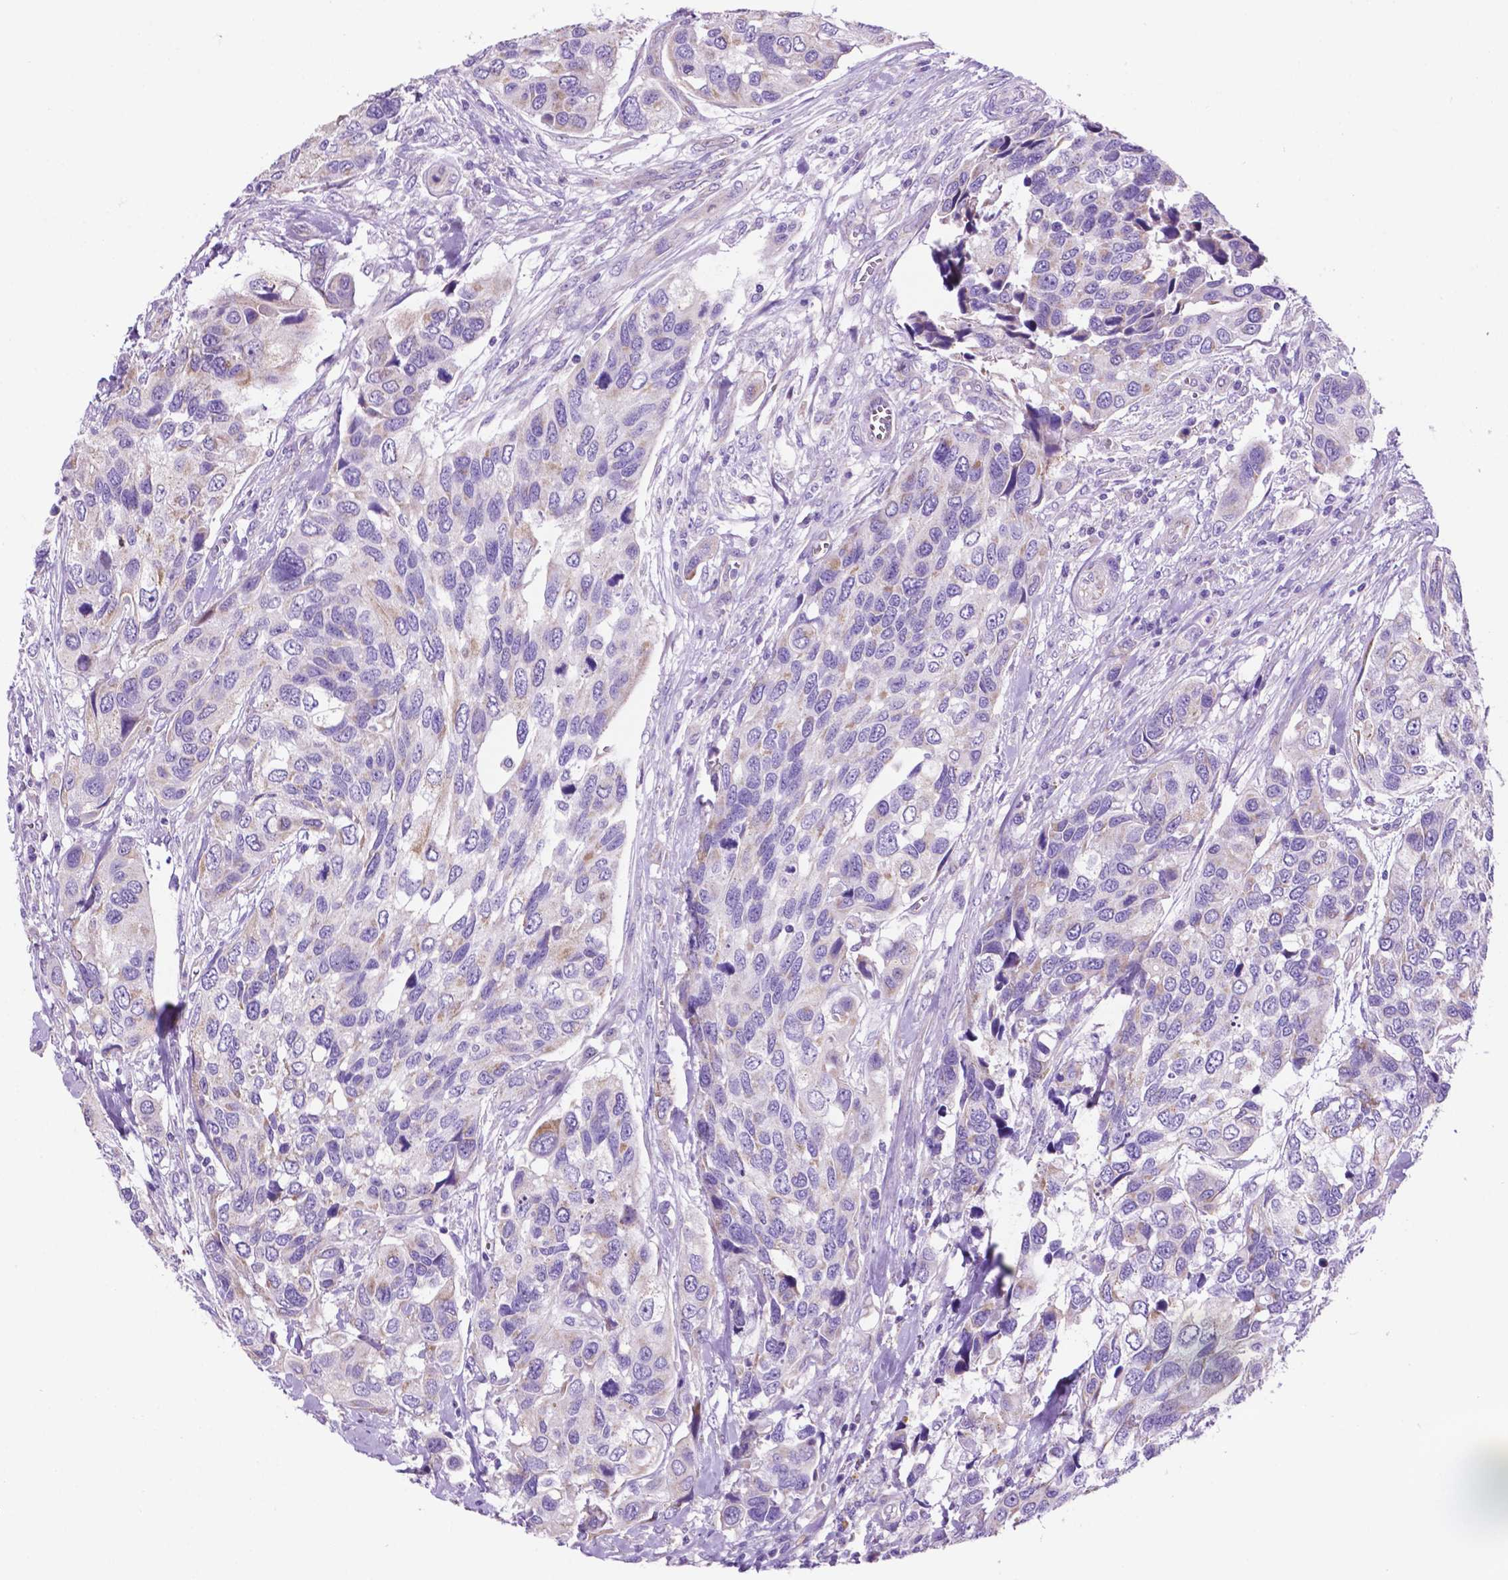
{"staining": {"intensity": "negative", "quantity": "none", "location": "none"}, "tissue": "urothelial cancer", "cell_type": "Tumor cells", "image_type": "cancer", "snomed": [{"axis": "morphology", "description": "Urothelial carcinoma, High grade"}, {"axis": "topography", "description": "Urinary bladder"}], "caption": "High-grade urothelial carcinoma was stained to show a protein in brown. There is no significant expression in tumor cells. (DAB (3,3'-diaminobenzidine) immunohistochemistry (IHC) visualized using brightfield microscopy, high magnification).", "gene": "TMEM121B", "patient": {"sex": "male", "age": 60}}